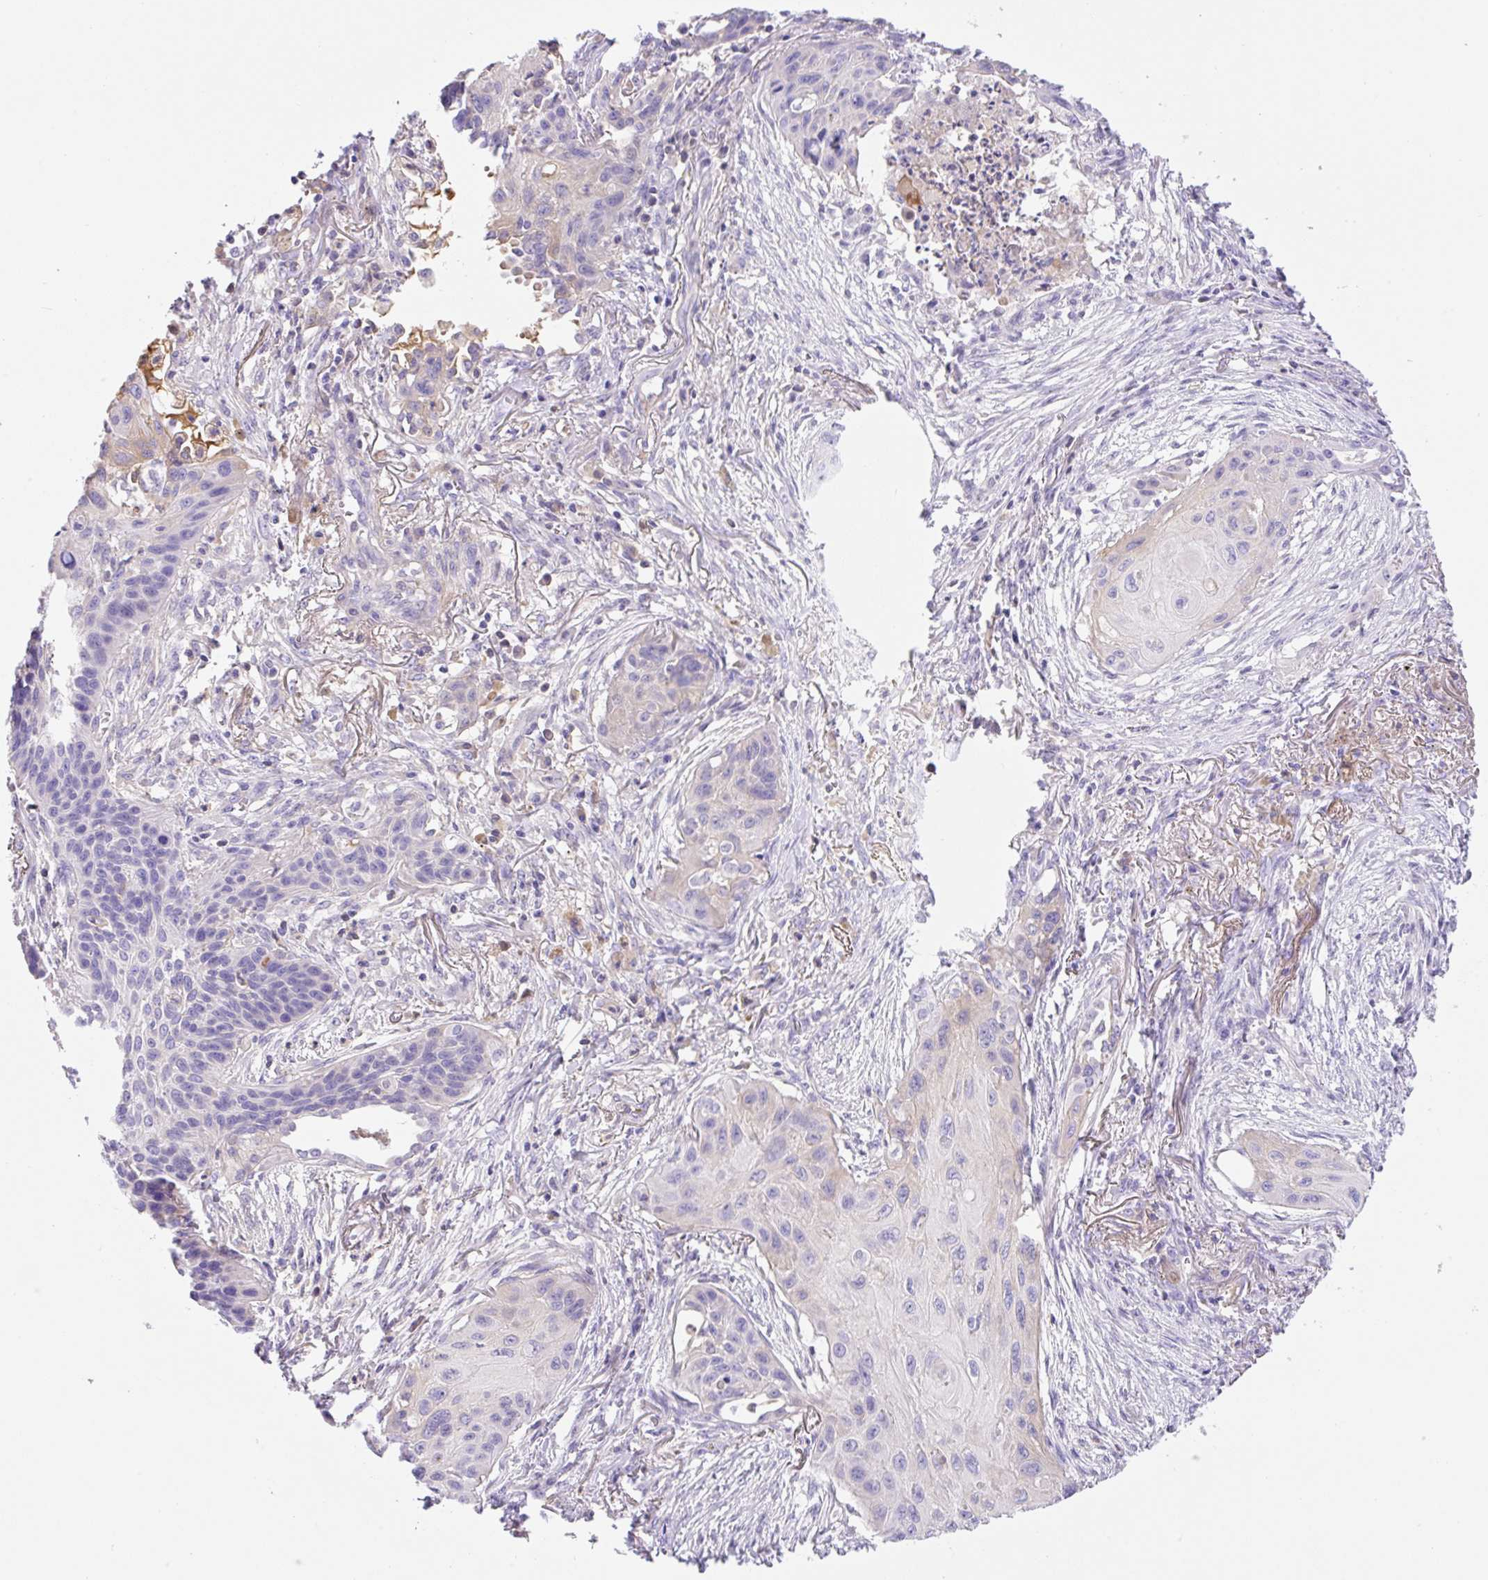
{"staining": {"intensity": "negative", "quantity": "none", "location": "none"}, "tissue": "lung cancer", "cell_type": "Tumor cells", "image_type": "cancer", "snomed": [{"axis": "morphology", "description": "Squamous cell carcinoma, NOS"}, {"axis": "topography", "description": "Lung"}], "caption": "Tumor cells are negative for brown protein staining in lung cancer.", "gene": "TDRD15", "patient": {"sex": "male", "age": 71}}